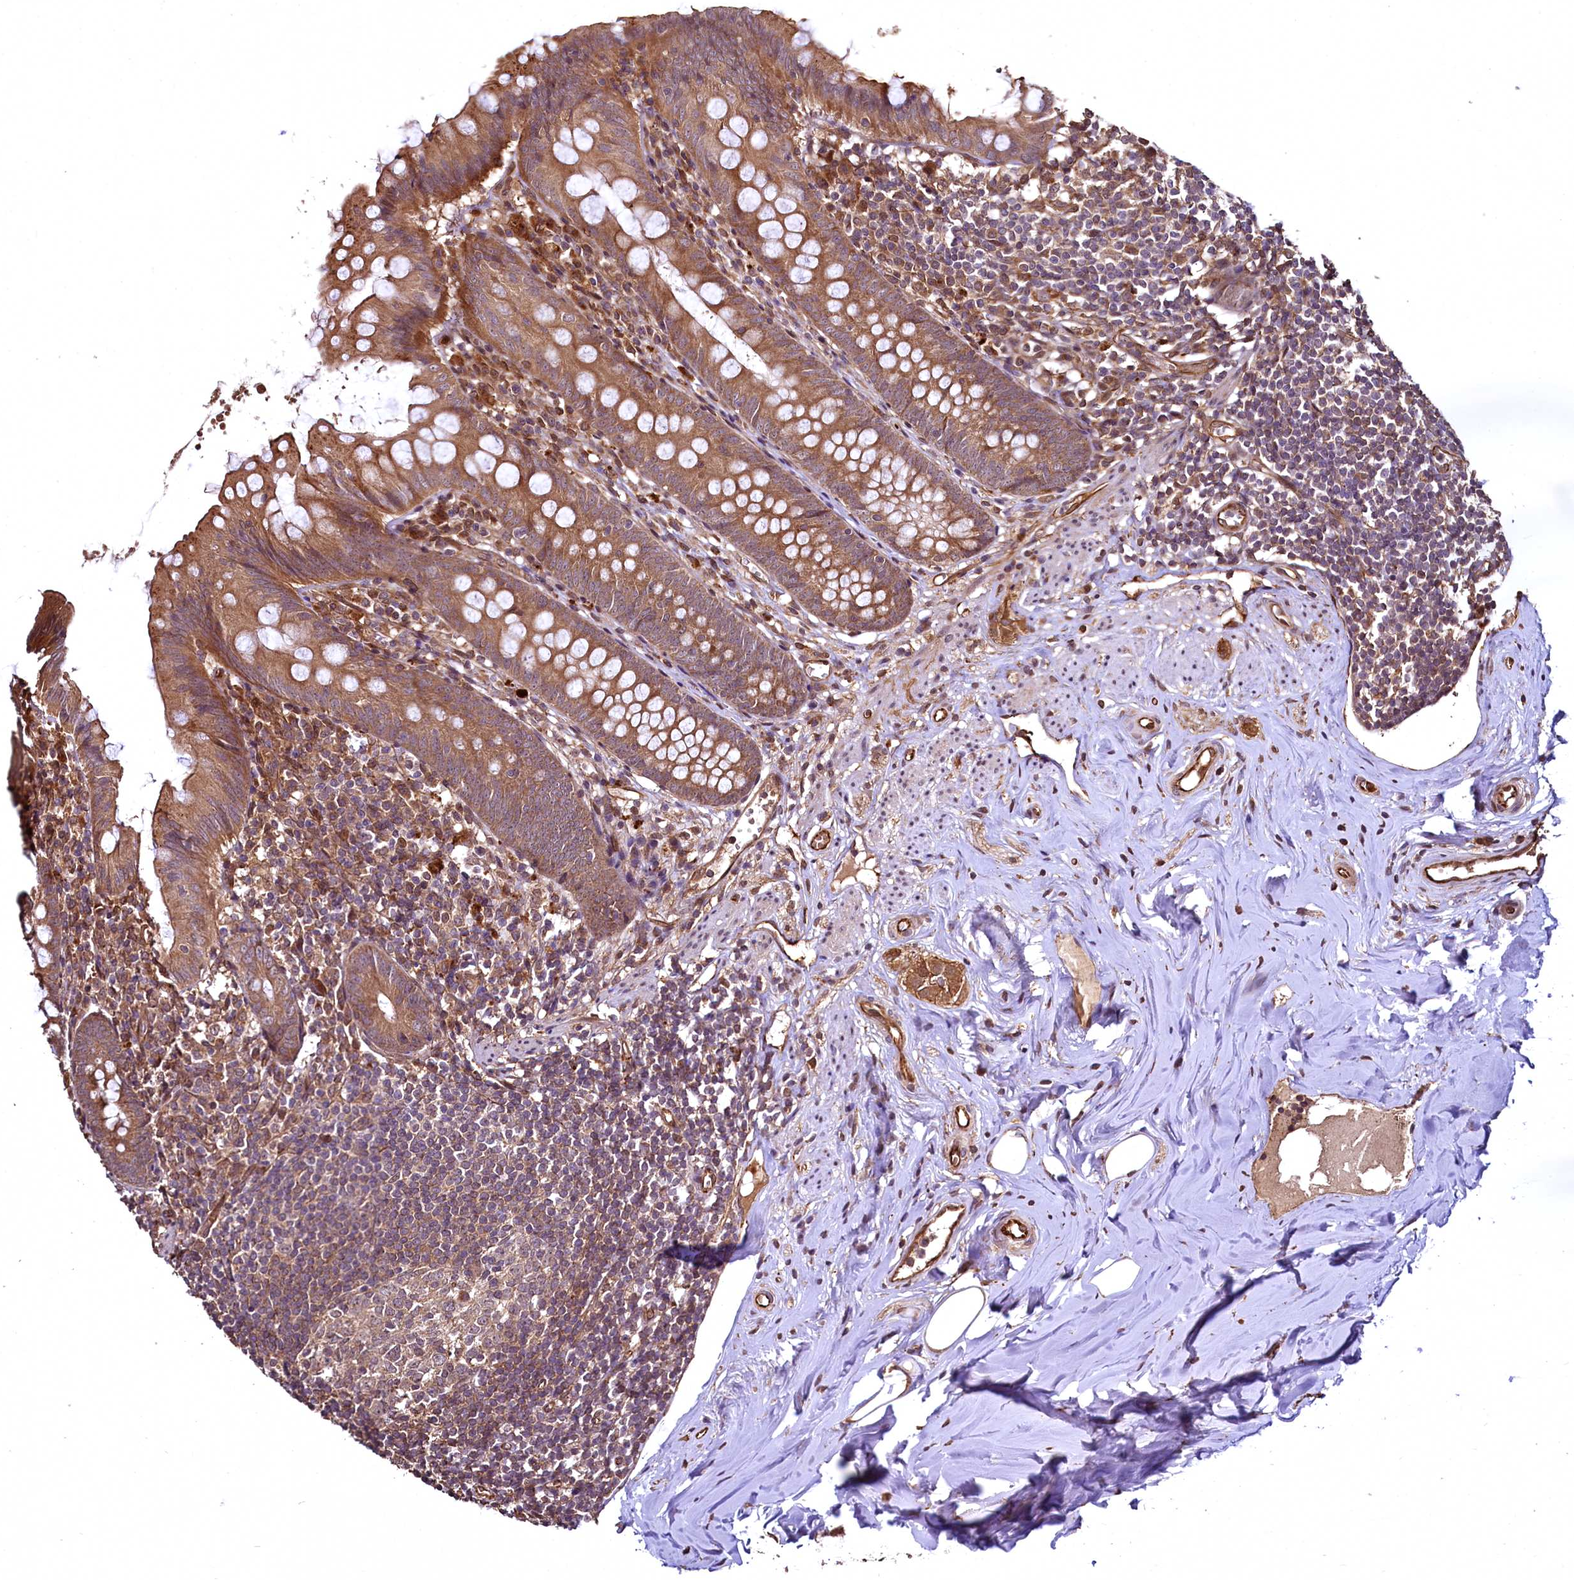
{"staining": {"intensity": "moderate", "quantity": ">75%", "location": "cytoplasmic/membranous"}, "tissue": "appendix", "cell_type": "Glandular cells", "image_type": "normal", "snomed": [{"axis": "morphology", "description": "Normal tissue, NOS"}, {"axis": "topography", "description": "Appendix"}], "caption": "A brown stain labels moderate cytoplasmic/membranous staining of a protein in glandular cells of normal appendix.", "gene": "TBCEL", "patient": {"sex": "female", "age": 51}}